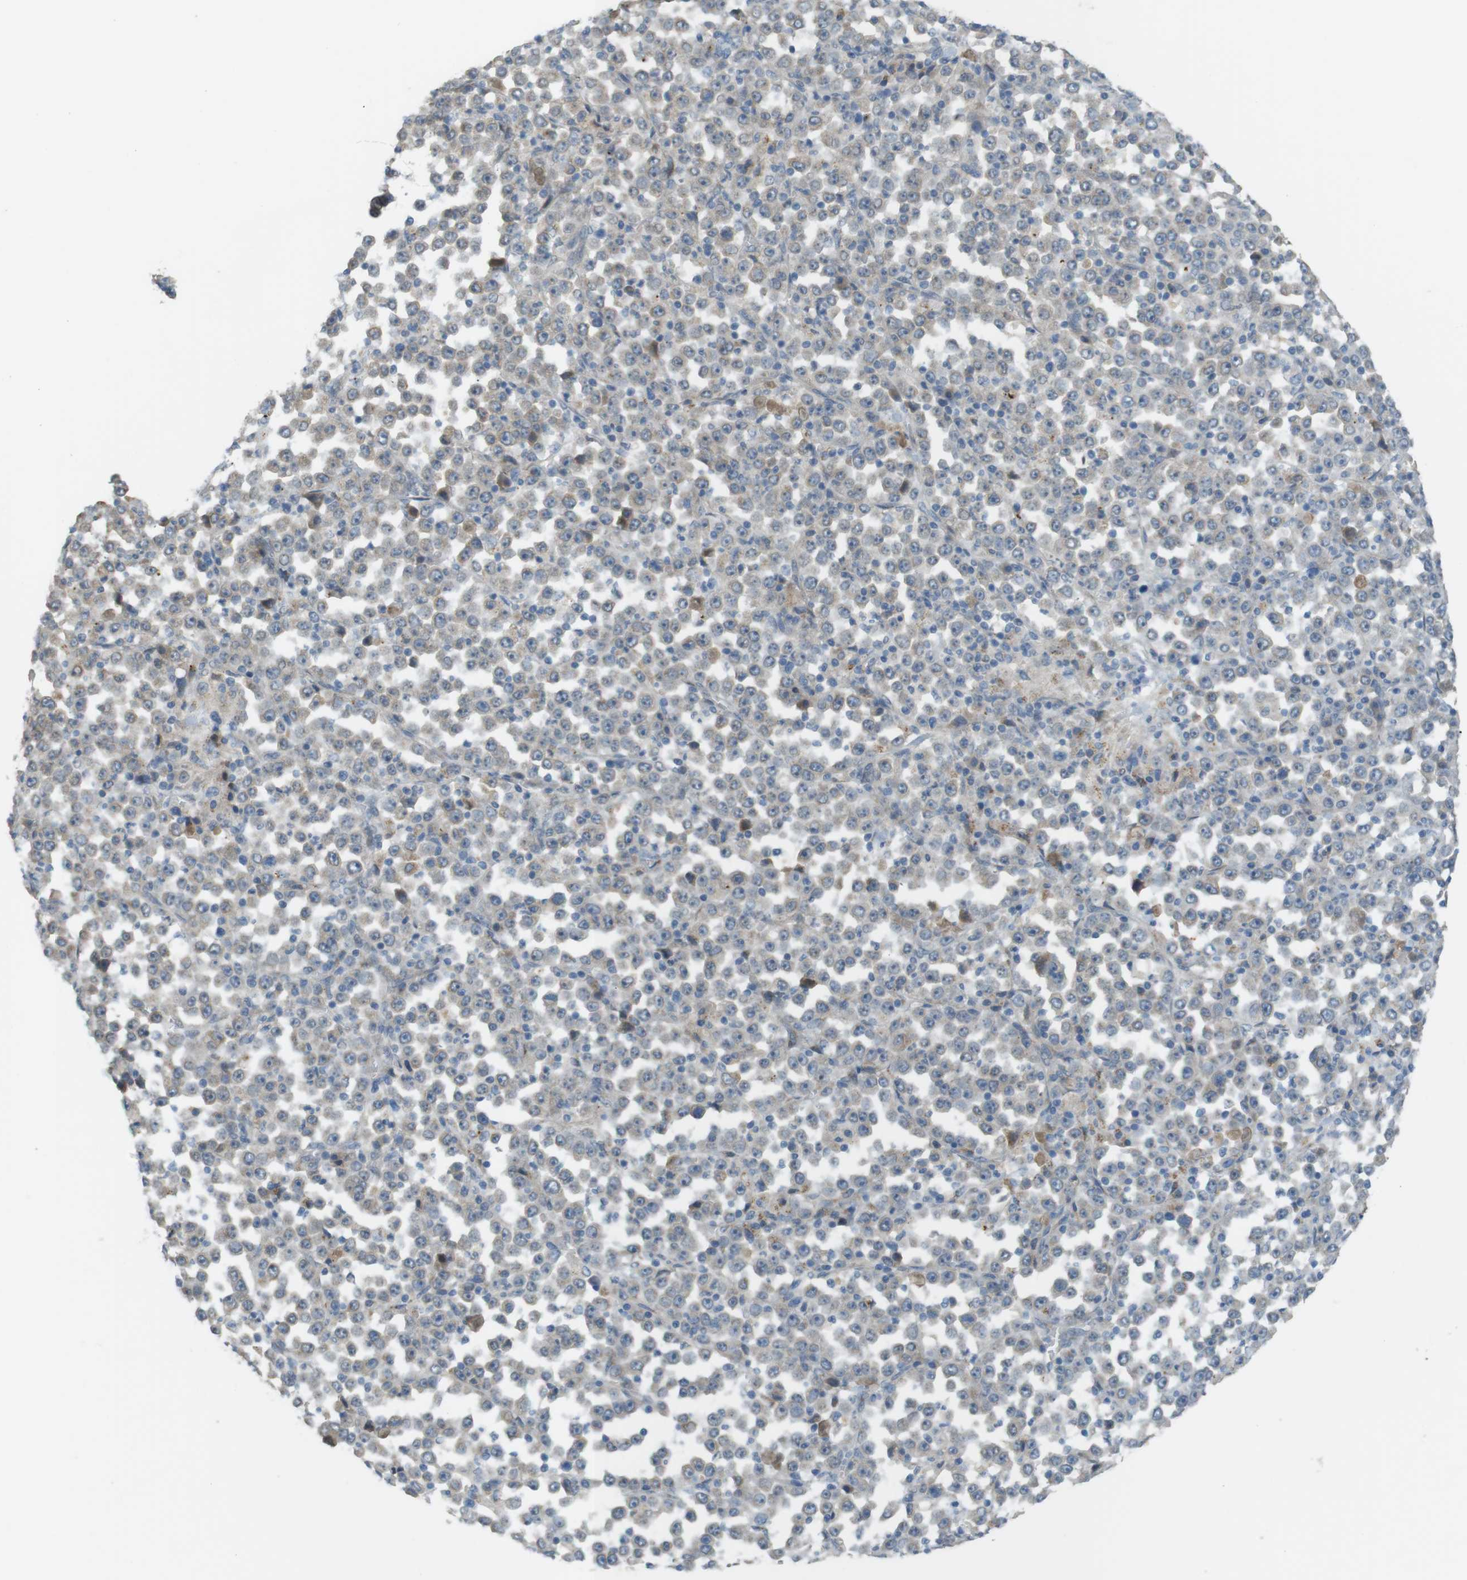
{"staining": {"intensity": "weak", "quantity": "25%-75%", "location": "cytoplasmic/membranous"}, "tissue": "stomach cancer", "cell_type": "Tumor cells", "image_type": "cancer", "snomed": [{"axis": "morphology", "description": "Normal tissue, NOS"}, {"axis": "morphology", "description": "Adenocarcinoma, NOS"}, {"axis": "topography", "description": "Stomach, upper"}, {"axis": "topography", "description": "Stomach"}], "caption": "Immunohistochemistry (IHC) staining of adenocarcinoma (stomach), which demonstrates low levels of weak cytoplasmic/membranous expression in about 25%-75% of tumor cells indicating weak cytoplasmic/membranous protein expression. The staining was performed using DAB (brown) for protein detection and nuclei were counterstained in hematoxylin (blue).", "gene": "UGT8", "patient": {"sex": "male", "age": 59}}